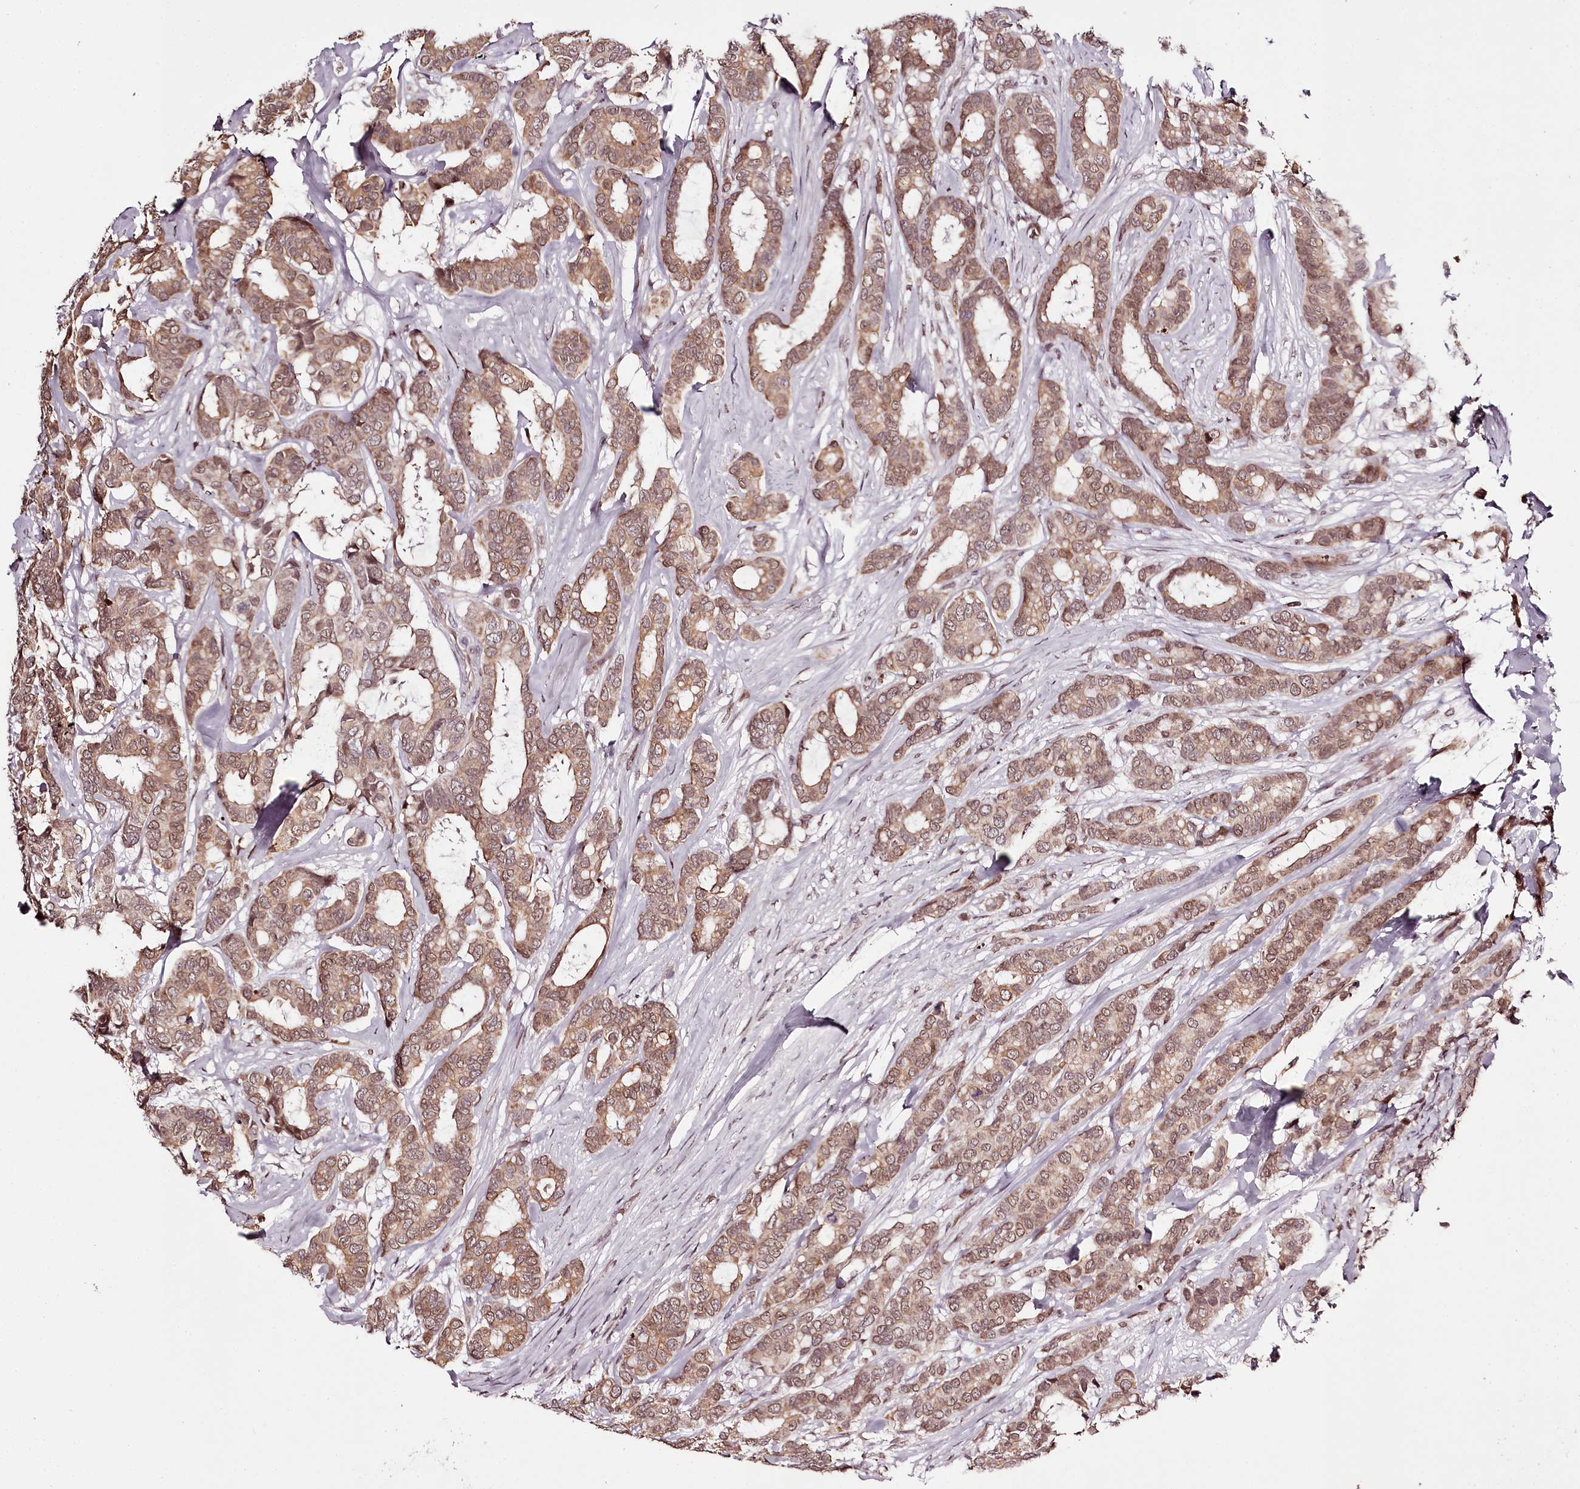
{"staining": {"intensity": "moderate", "quantity": ">75%", "location": "cytoplasmic/membranous"}, "tissue": "breast cancer", "cell_type": "Tumor cells", "image_type": "cancer", "snomed": [{"axis": "morphology", "description": "Duct carcinoma"}, {"axis": "topography", "description": "Breast"}], "caption": "Immunohistochemical staining of breast cancer shows moderate cytoplasmic/membranous protein expression in approximately >75% of tumor cells.", "gene": "THYN1", "patient": {"sex": "female", "age": 87}}